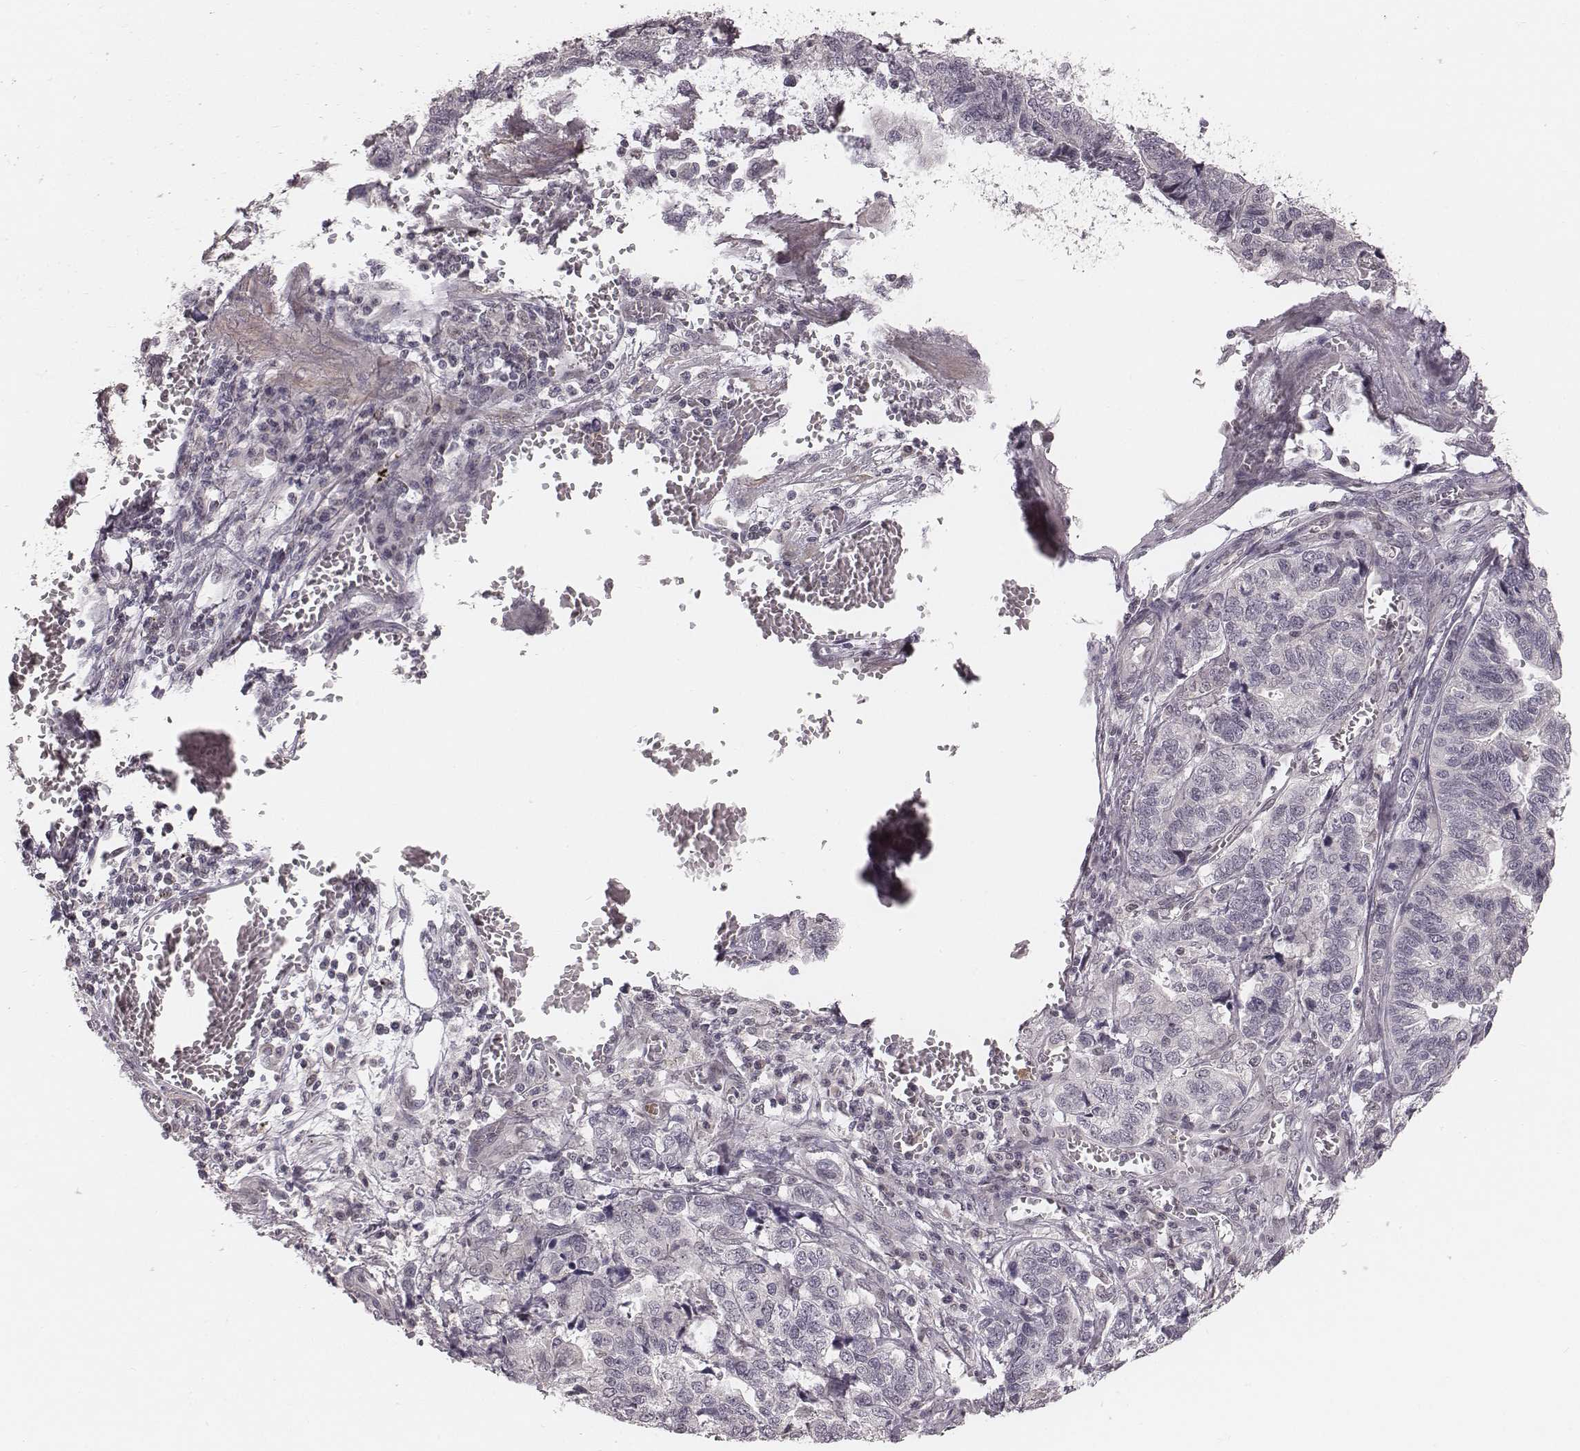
{"staining": {"intensity": "negative", "quantity": "none", "location": "none"}, "tissue": "stomach cancer", "cell_type": "Tumor cells", "image_type": "cancer", "snomed": [{"axis": "morphology", "description": "Adenocarcinoma, NOS"}, {"axis": "topography", "description": "Stomach, upper"}], "caption": "High power microscopy histopathology image of an immunohistochemistry (IHC) photomicrograph of stomach cancer (adenocarcinoma), revealing no significant staining in tumor cells.", "gene": "IQCG", "patient": {"sex": "female", "age": 67}}